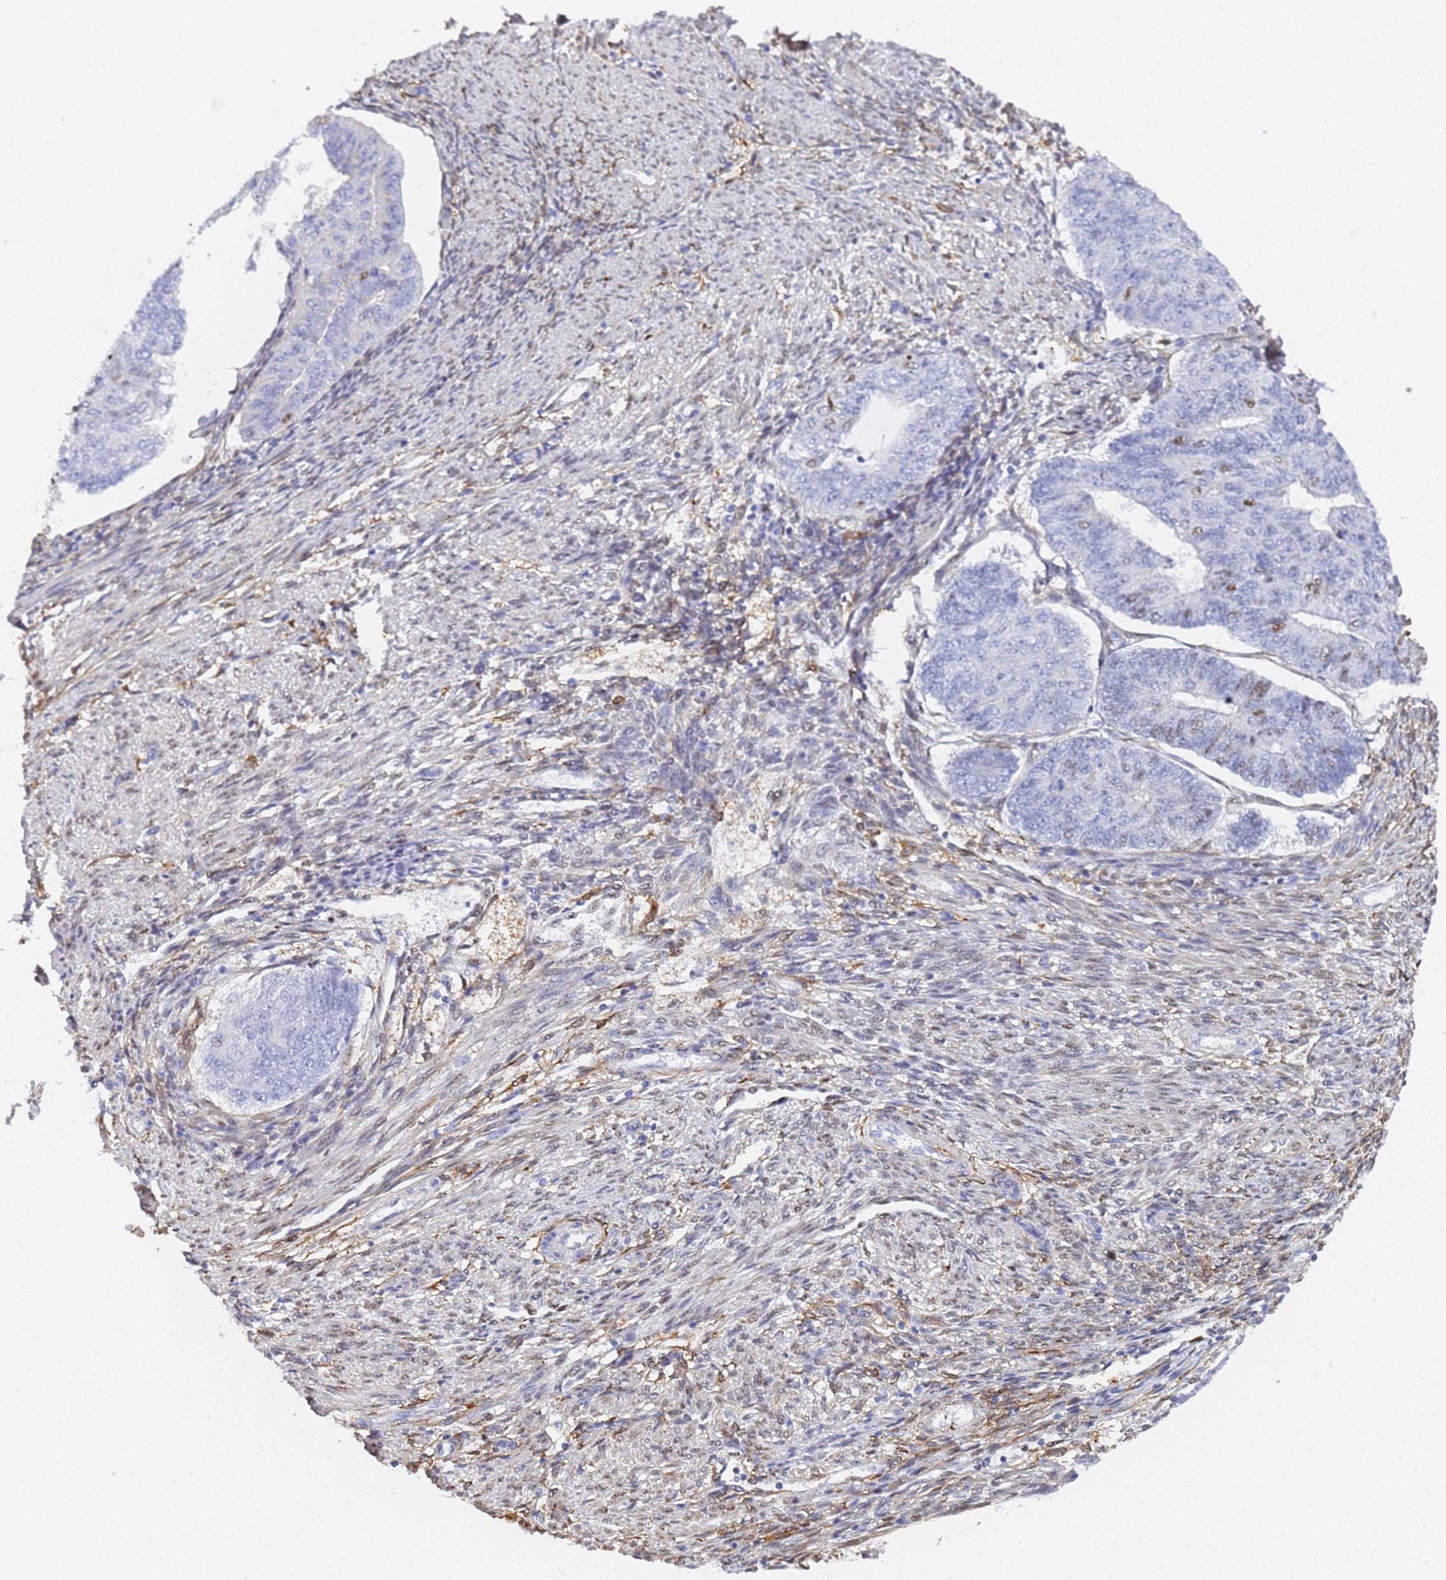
{"staining": {"intensity": "moderate", "quantity": "<25%", "location": "nuclear"}, "tissue": "endometrial cancer", "cell_type": "Tumor cells", "image_type": "cancer", "snomed": [{"axis": "morphology", "description": "Adenocarcinoma, NOS"}, {"axis": "topography", "description": "Endometrium"}], "caption": "Protein expression by immunohistochemistry (IHC) demonstrates moderate nuclear positivity in about <25% of tumor cells in endometrial adenocarcinoma. (IHC, brightfield microscopy, high magnification).", "gene": "PRRT4", "patient": {"sex": "female", "age": 32}}